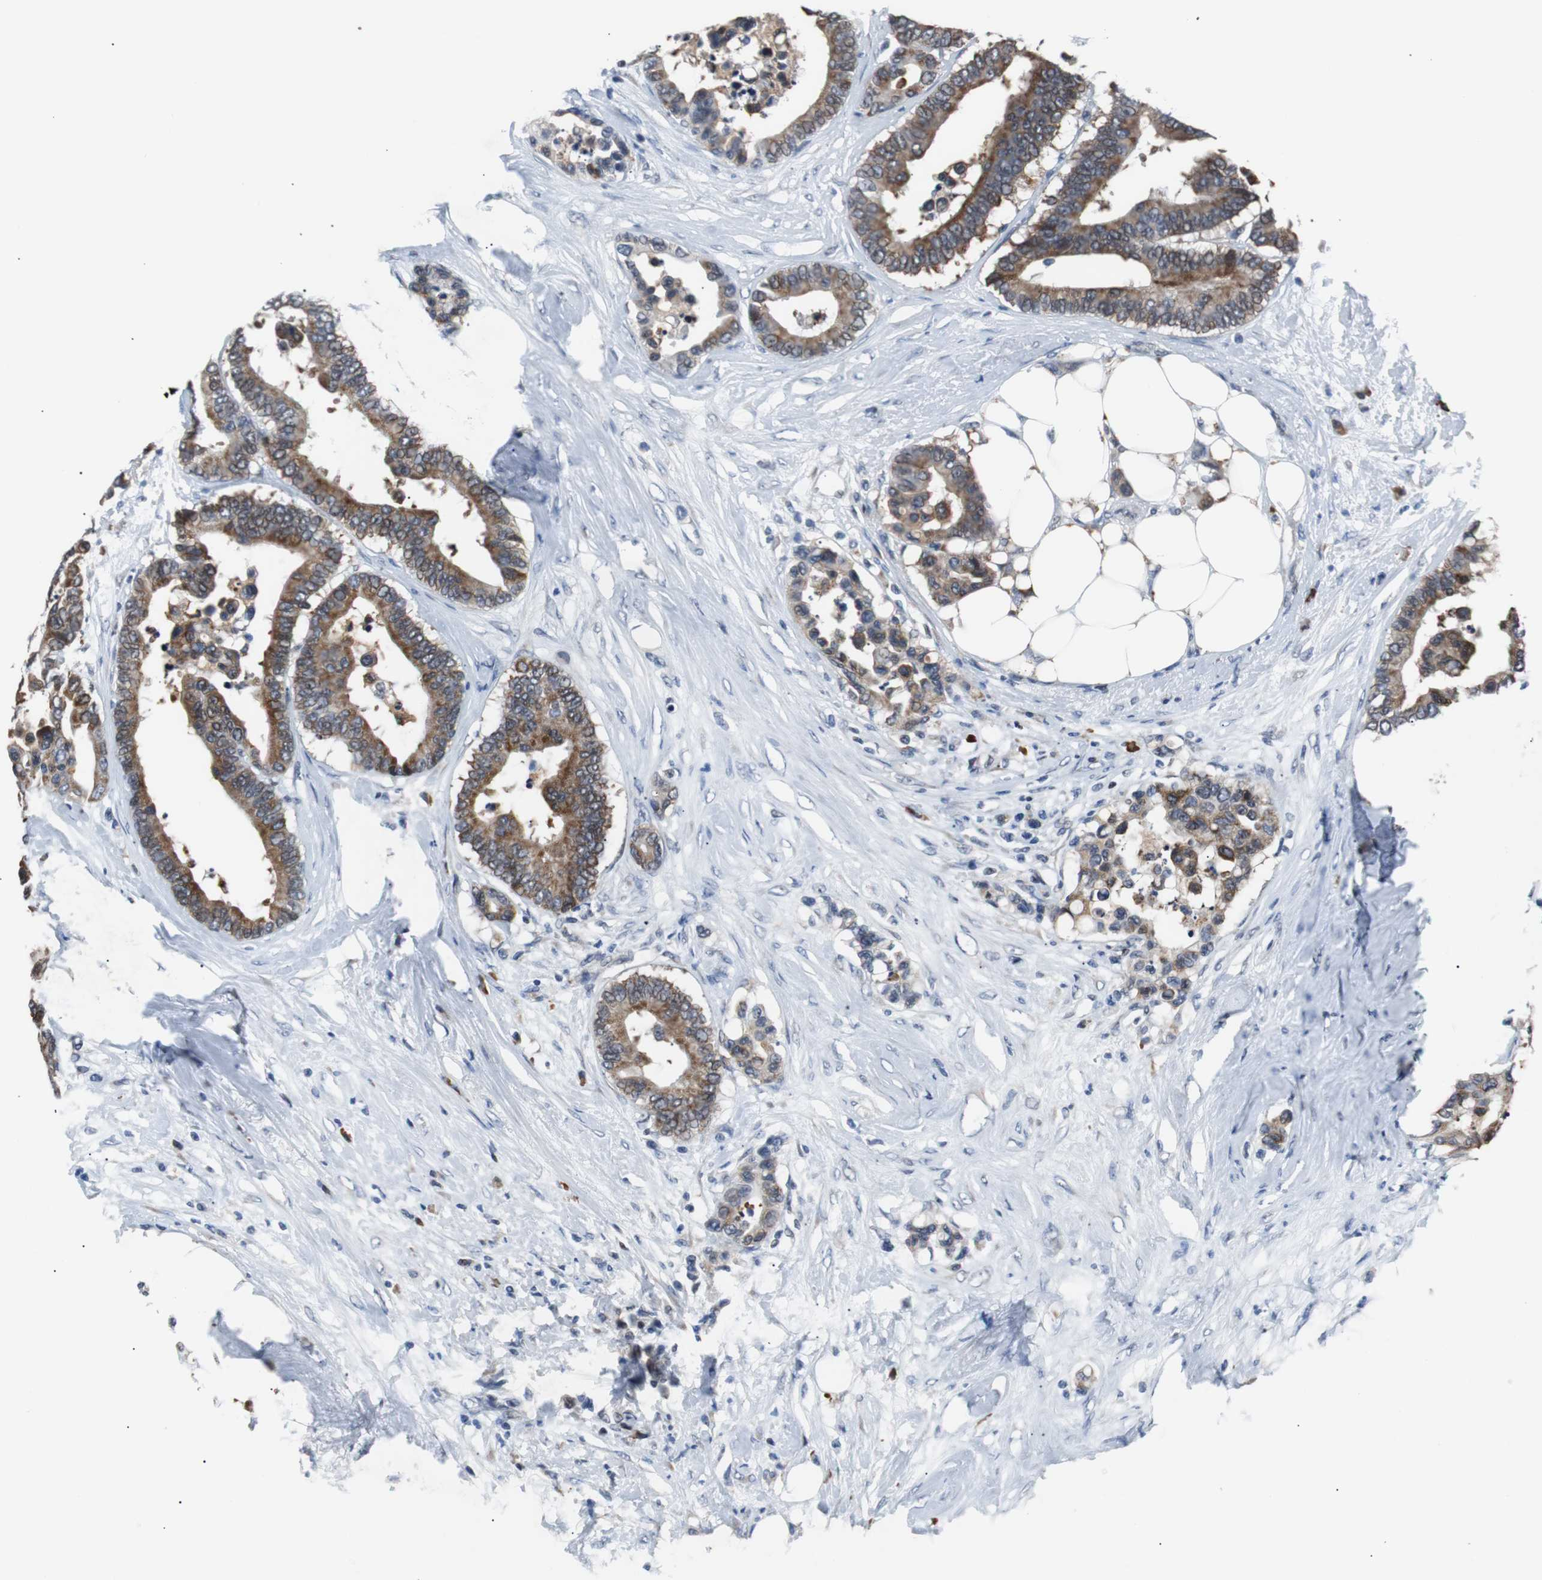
{"staining": {"intensity": "moderate", "quantity": ">75%", "location": "cytoplasmic/membranous"}, "tissue": "colorectal cancer", "cell_type": "Tumor cells", "image_type": "cancer", "snomed": [{"axis": "morphology", "description": "Adenocarcinoma, NOS"}, {"axis": "topography", "description": "Colon"}], "caption": "Human colorectal cancer stained with a brown dye demonstrates moderate cytoplasmic/membranous positive positivity in approximately >75% of tumor cells.", "gene": "USP28", "patient": {"sex": "male", "age": 82}}